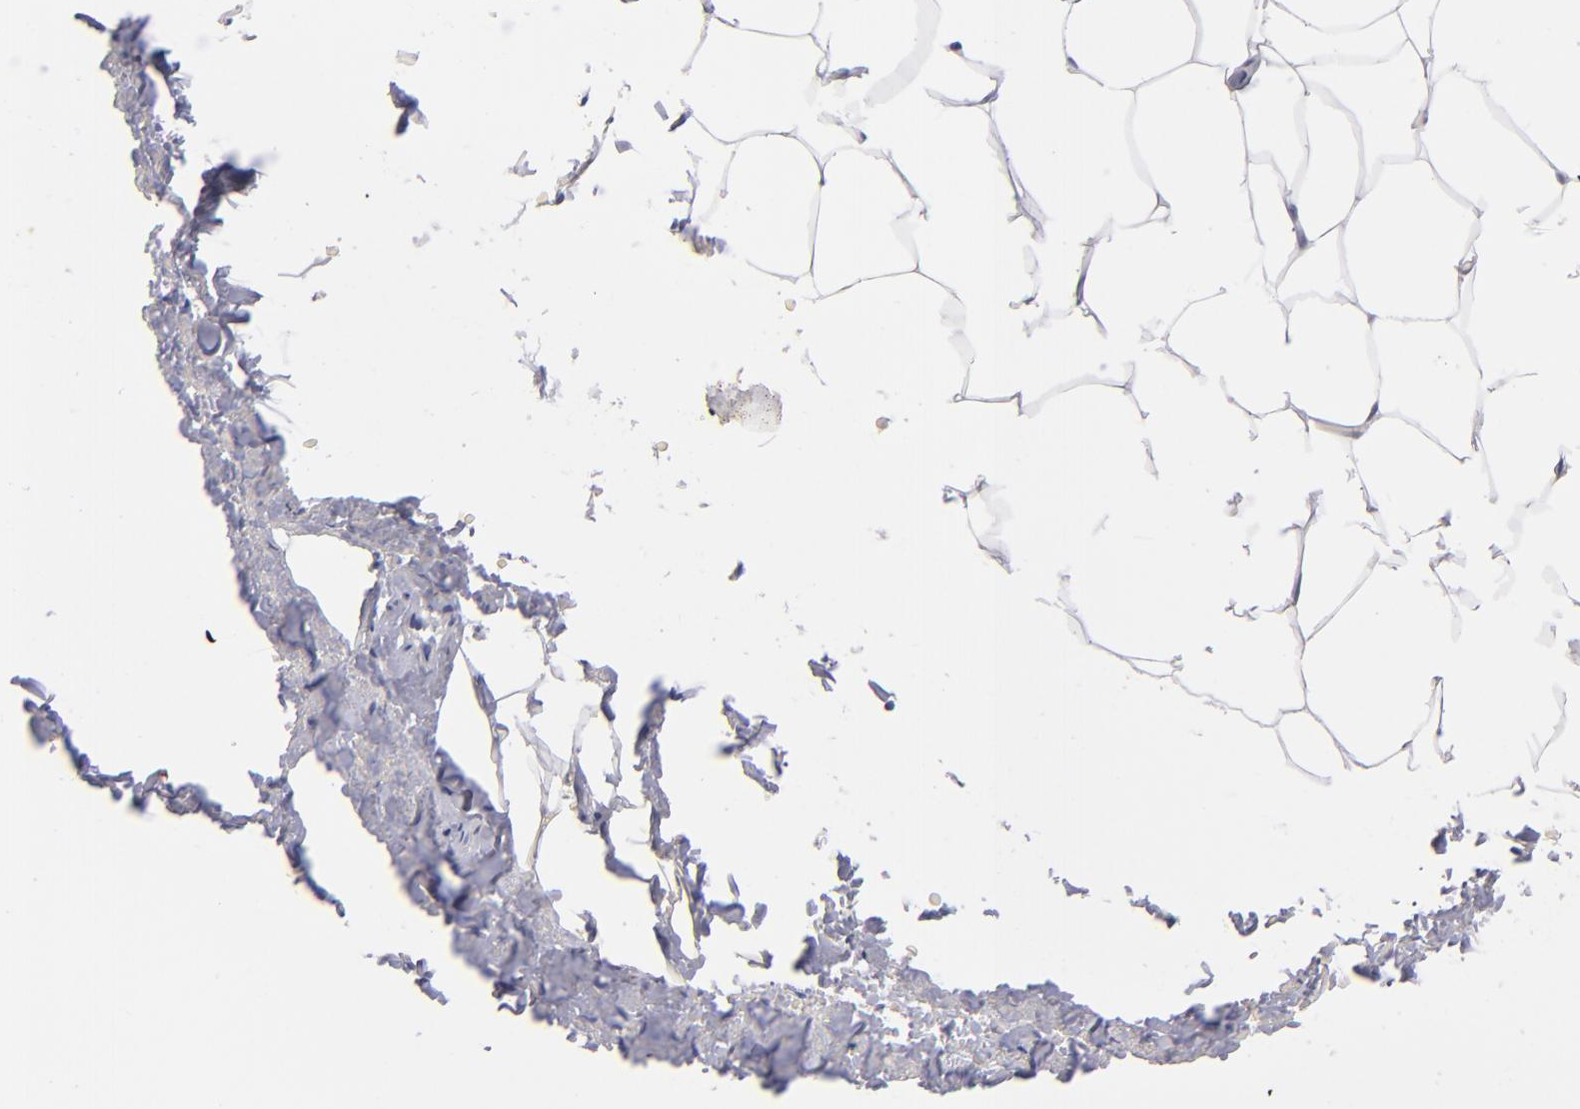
{"staining": {"intensity": "negative", "quantity": "none", "location": "none"}, "tissue": "adipose tissue", "cell_type": "Adipocytes", "image_type": "normal", "snomed": [{"axis": "morphology", "description": "Normal tissue, NOS"}, {"axis": "topography", "description": "Soft tissue"}, {"axis": "topography", "description": "Peripheral nerve tissue"}], "caption": "An immunohistochemistry (IHC) micrograph of unremarkable adipose tissue is shown. There is no staining in adipocytes of adipose tissue.", "gene": "ITGB4", "patient": {"sex": "female", "age": 68}}